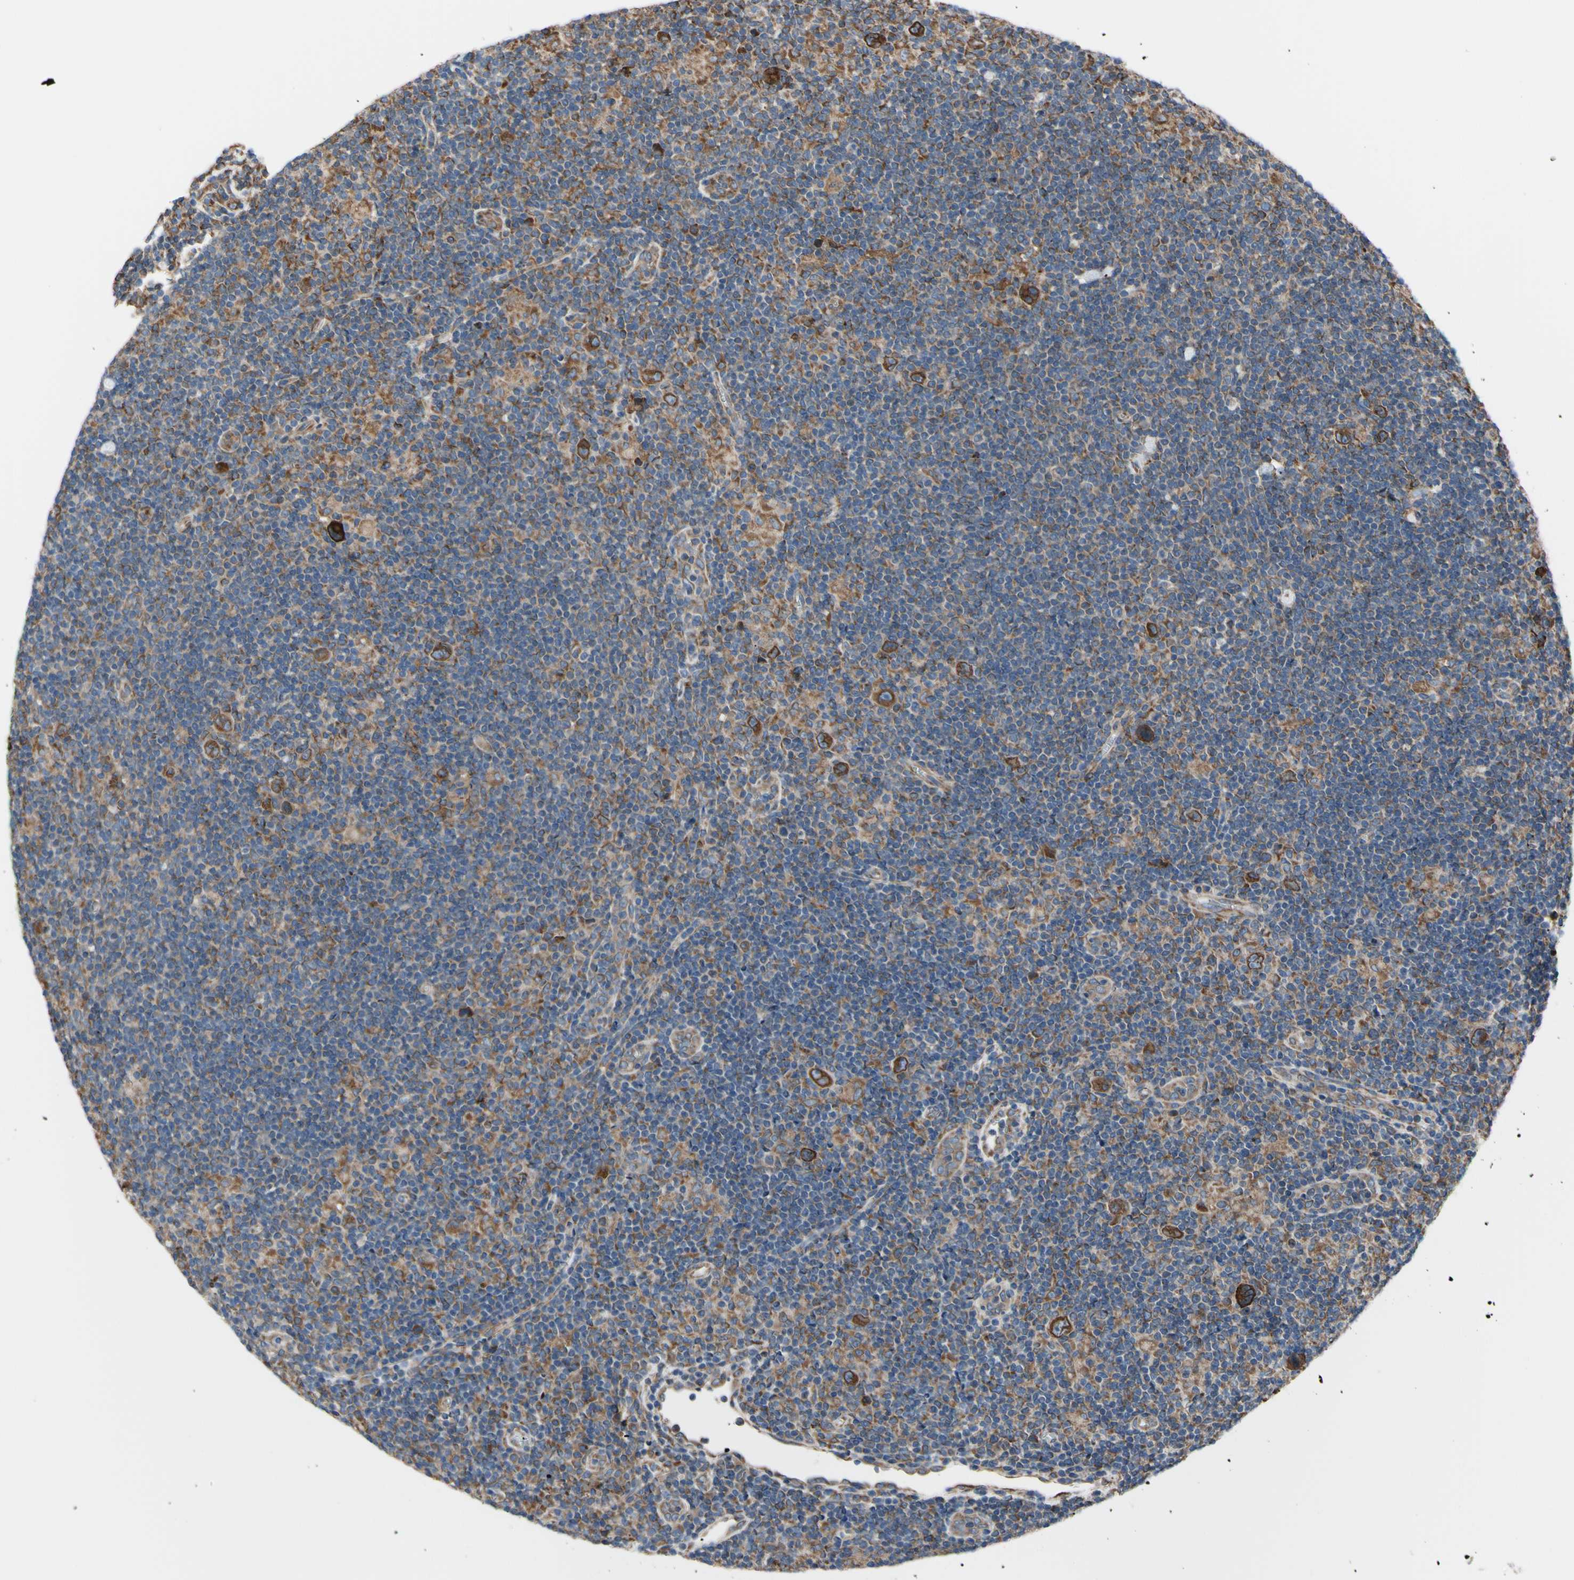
{"staining": {"intensity": "strong", "quantity": ">75%", "location": "cytoplasmic/membranous"}, "tissue": "lymphoma", "cell_type": "Tumor cells", "image_type": "cancer", "snomed": [{"axis": "morphology", "description": "Hodgkin's disease, NOS"}, {"axis": "topography", "description": "Lymph node"}], "caption": "The photomicrograph displays immunohistochemical staining of Hodgkin's disease. There is strong cytoplasmic/membranous expression is appreciated in approximately >75% of tumor cells.", "gene": "BMF", "patient": {"sex": "female", "age": 57}}